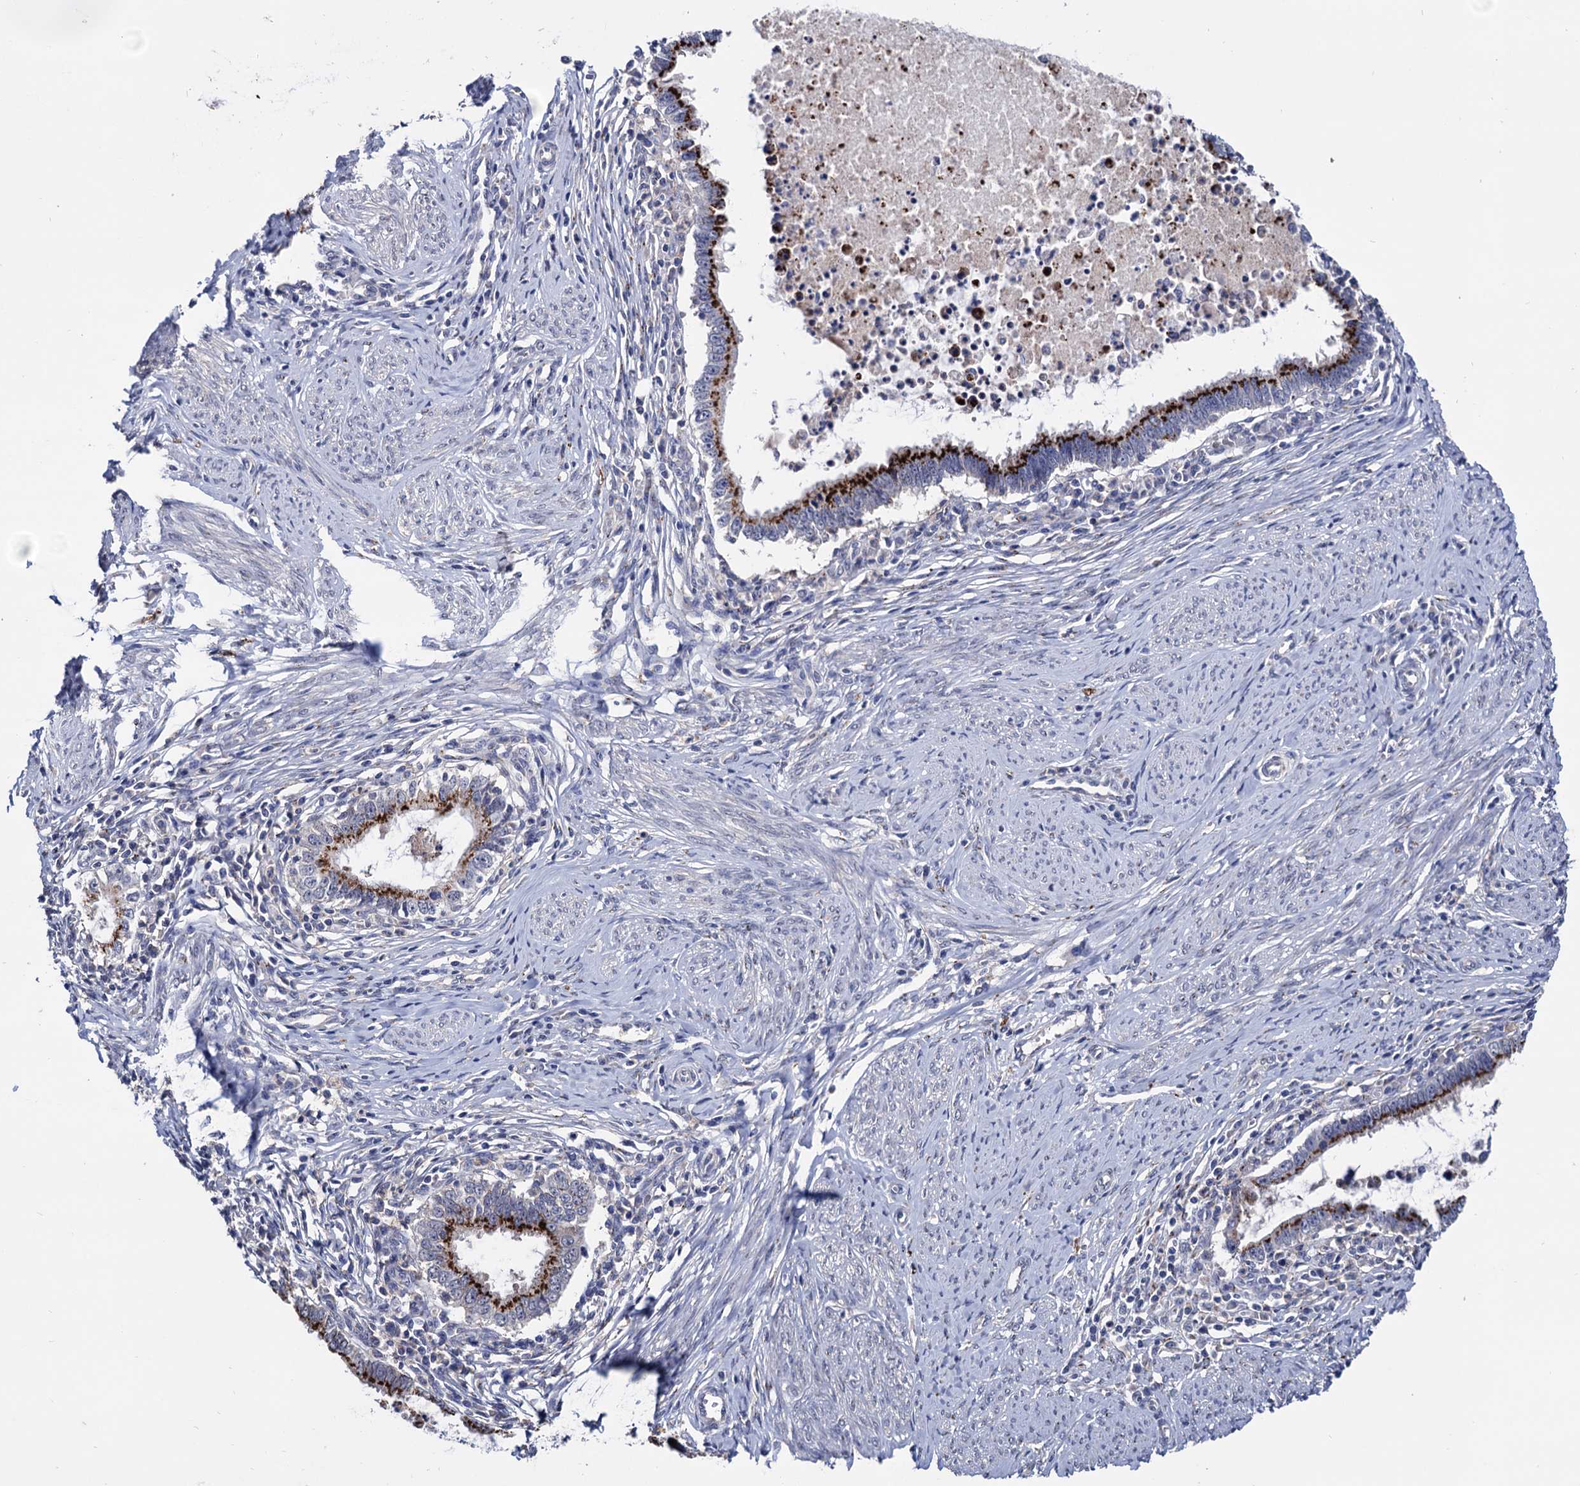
{"staining": {"intensity": "strong", "quantity": ">75%", "location": "cytoplasmic/membranous"}, "tissue": "cervical cancer", "cell_type": "Tumor cells", "image_type": "cancer", "snomed": [{"axis": "morphology", "description": "Adenocarcinoma, NOS"}, {"axis": "topography", "description": "Cervix"}], "caption": "Approximately >75% of tumor cells in human cervical cancer (adenocarcinoma) demonstrate strong cytoplasmic/membranous protein positivity as visualized by brown immunohistochemical staining.", "gene": "ESD", "patient": {"sex": "female", "age": 36}}